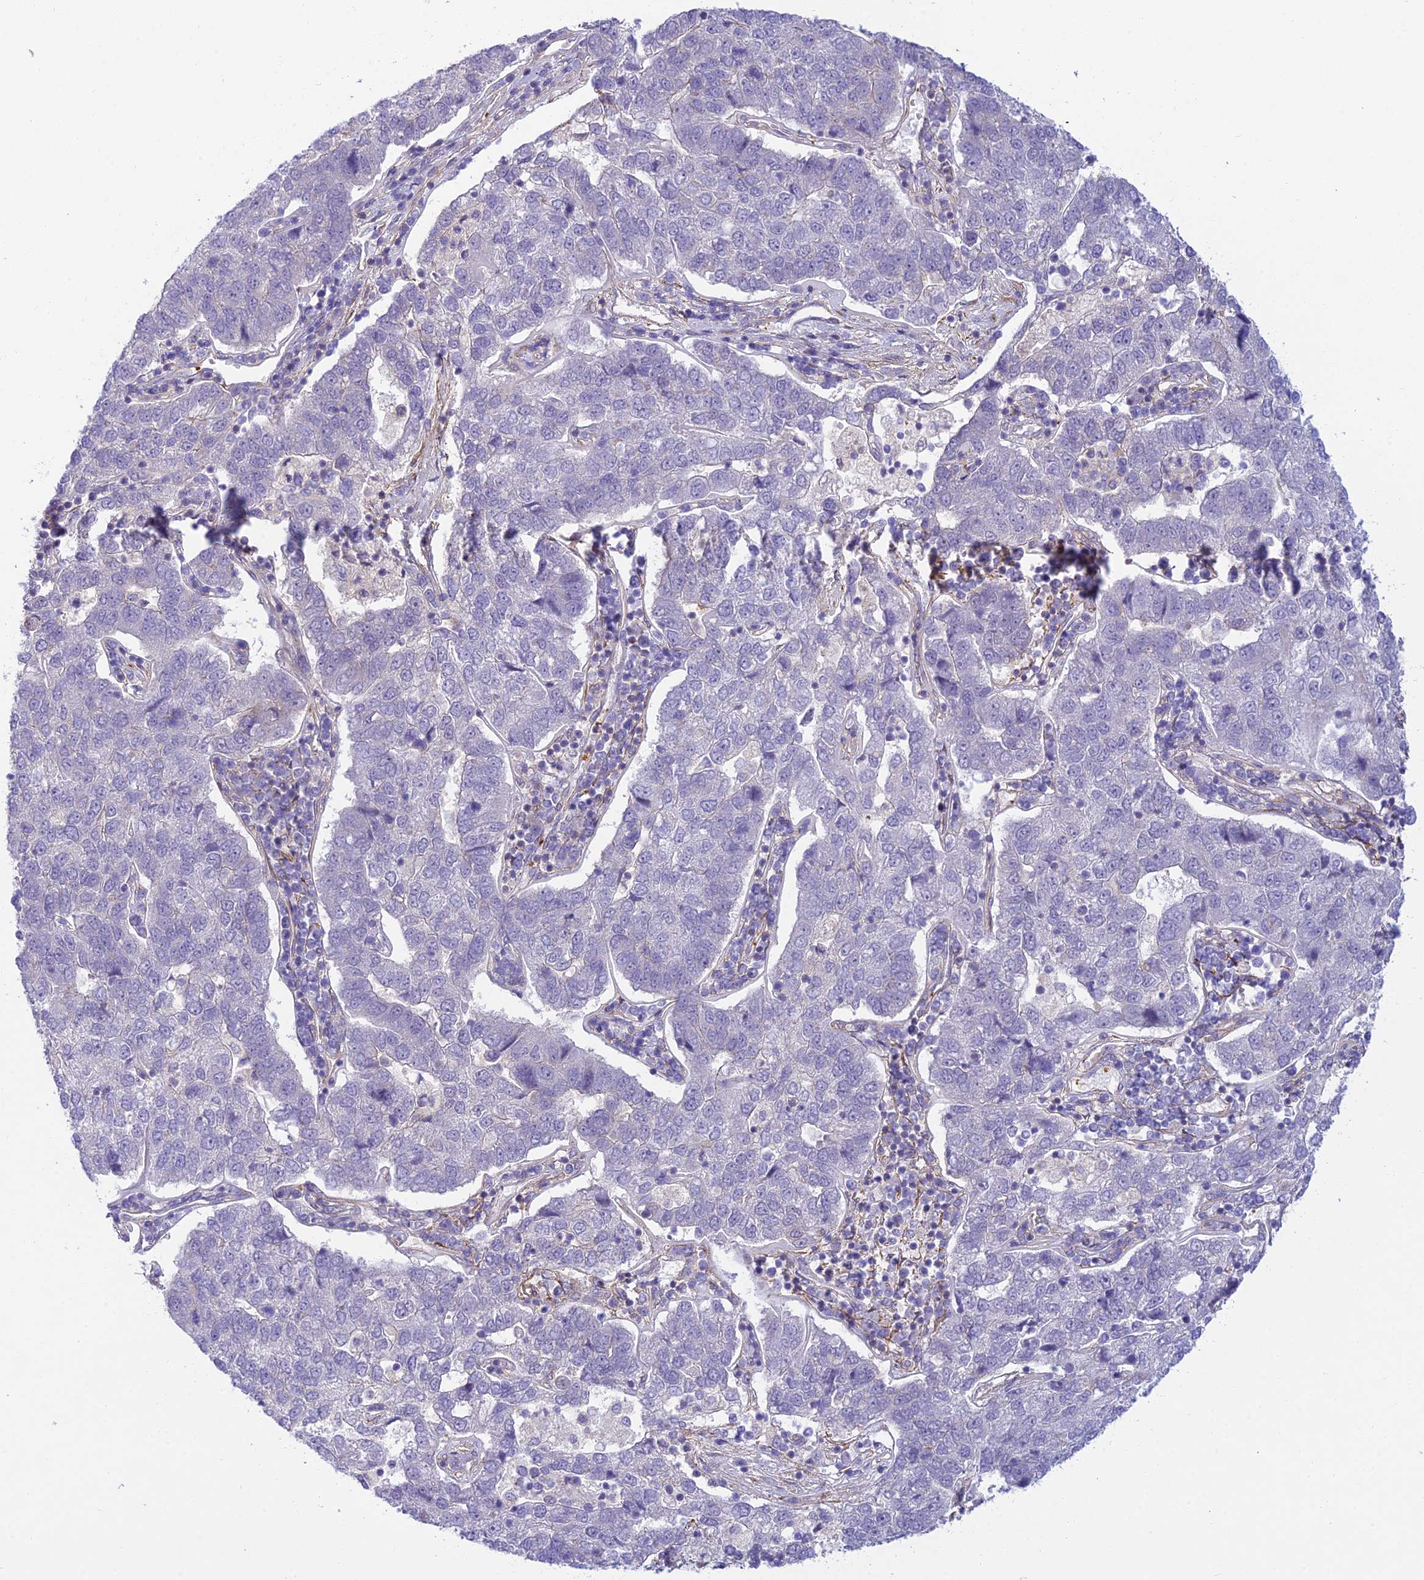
{"staining": {"intensity": "negative", "quantity": "none", "location": "none"}, "tissue": "pancreatic cancer", "cell_type": "Tumor cells", "image_type": "cancer", "snomed": [{"axis": "morphology", "description": "Adenocarcinoma, NOS"}, {"axis": "topography", "description": "Pancreas"}], "caption": "DAB immunohistochemical staining of human pancreatic cancer reveals no significant positivity in tumor cells. The staining is performed using DAB (3,3'-diaminobenzidine) brown chromogen with nuclei counter-stained in using hematoxylin.", "gene": "FBXW4", "patient": {"sex": "female", "age": 61}}